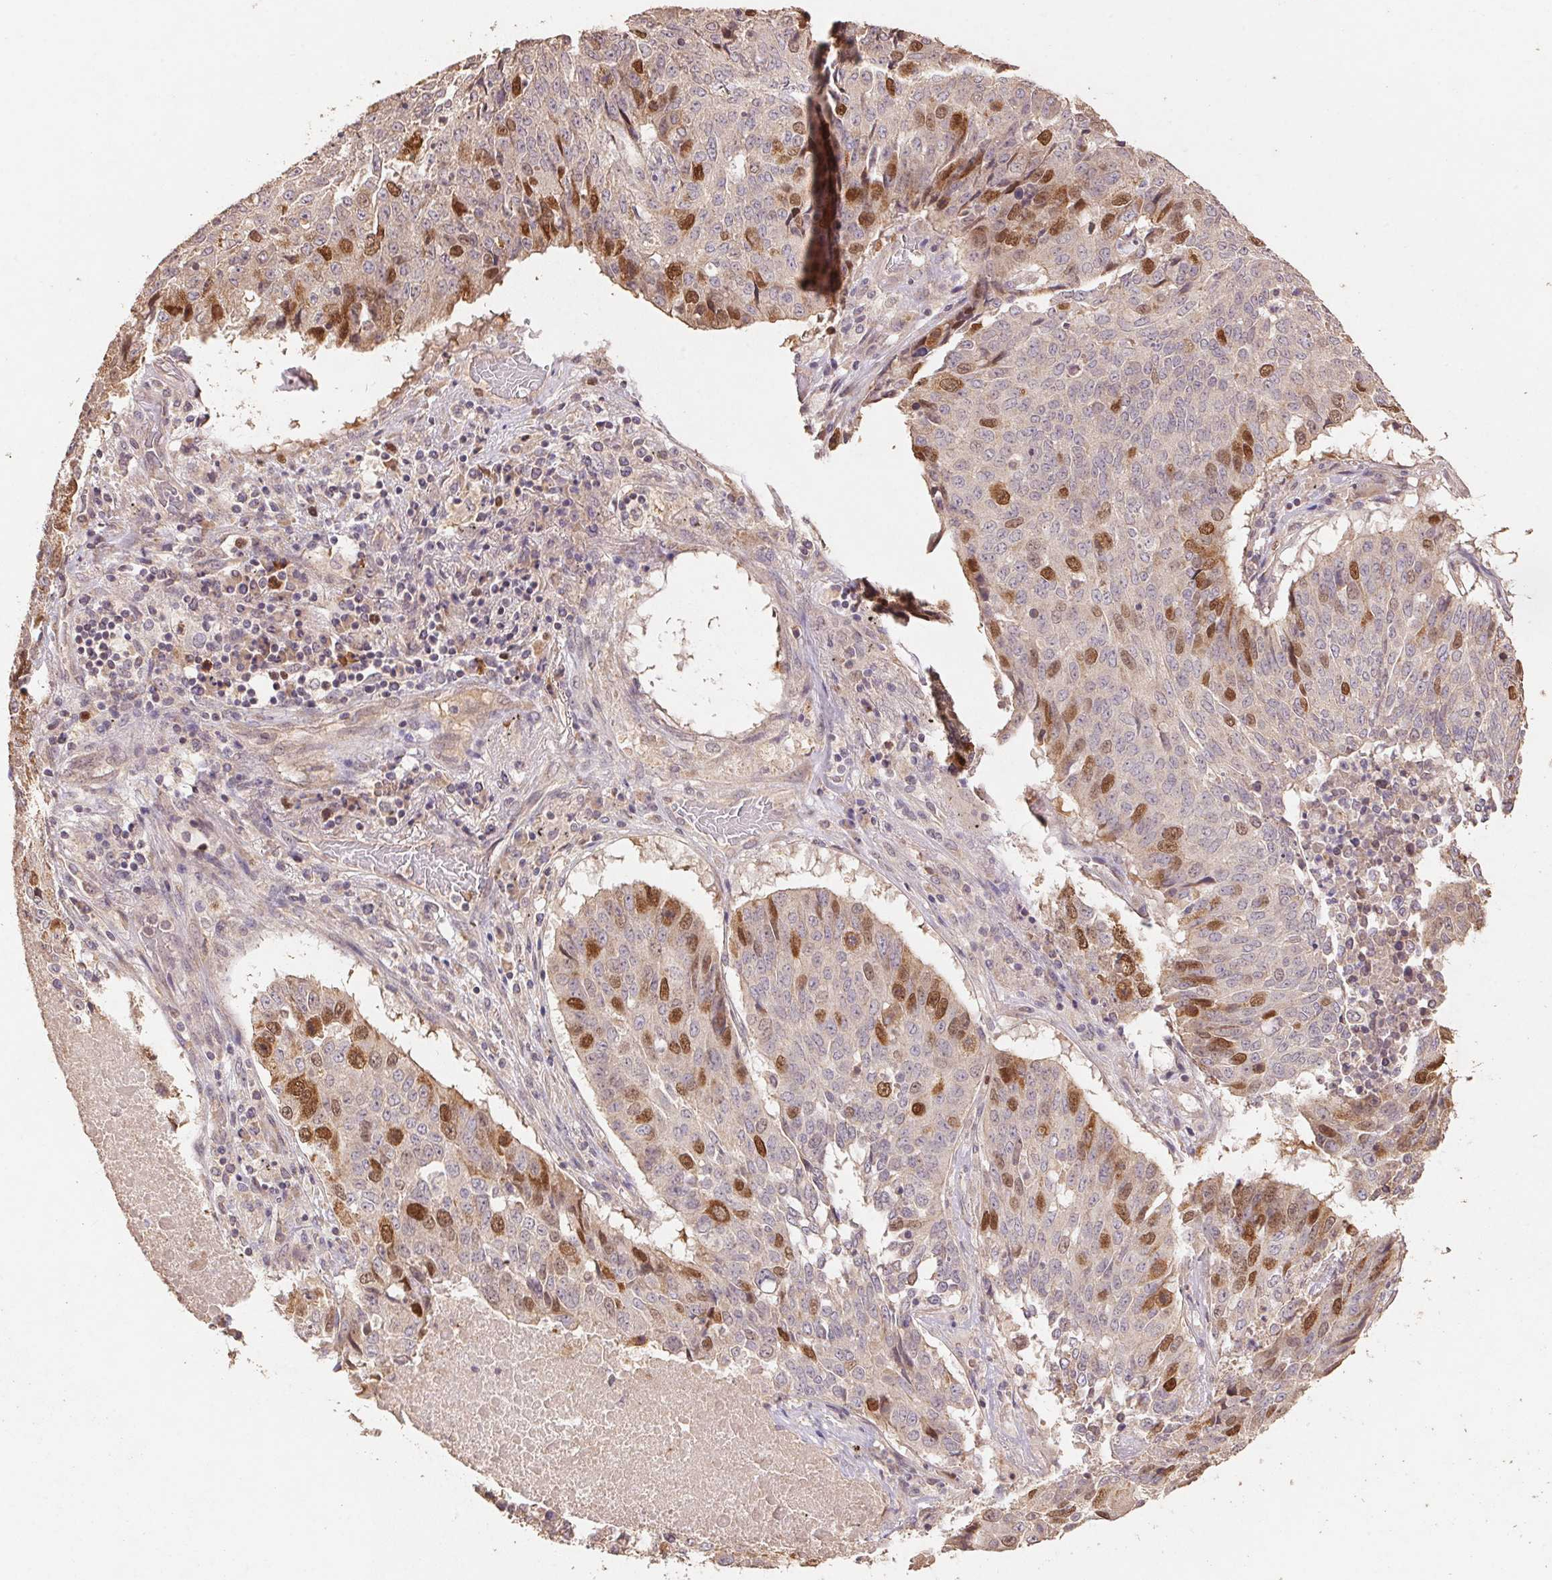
{"staining": {"intensity": "strong", "quantity": "<25%", "location": "nuclear"}, "tissue": "lung cancer", "cell_type": "Tumor cells", "image_type": "cancer", "snomed": [{"axis": "morphology", "description": "Normal tissue, NOS"}, {"axis": "morphology", "description": "Squamous cell carcinoma, NOS"}, {"axis": "topography", "description": "Bronchus"}, {"axis": "topography", "description": "Lung"}], "caption": "There is medium levels of strong nuclear positivity in tumor cells of squamous cell carcinoma (lung), as demonstrated by immunohistochemical staining (brown color).", "gene": "CENPF", "patient": {"sex": "male", "age": 64}}